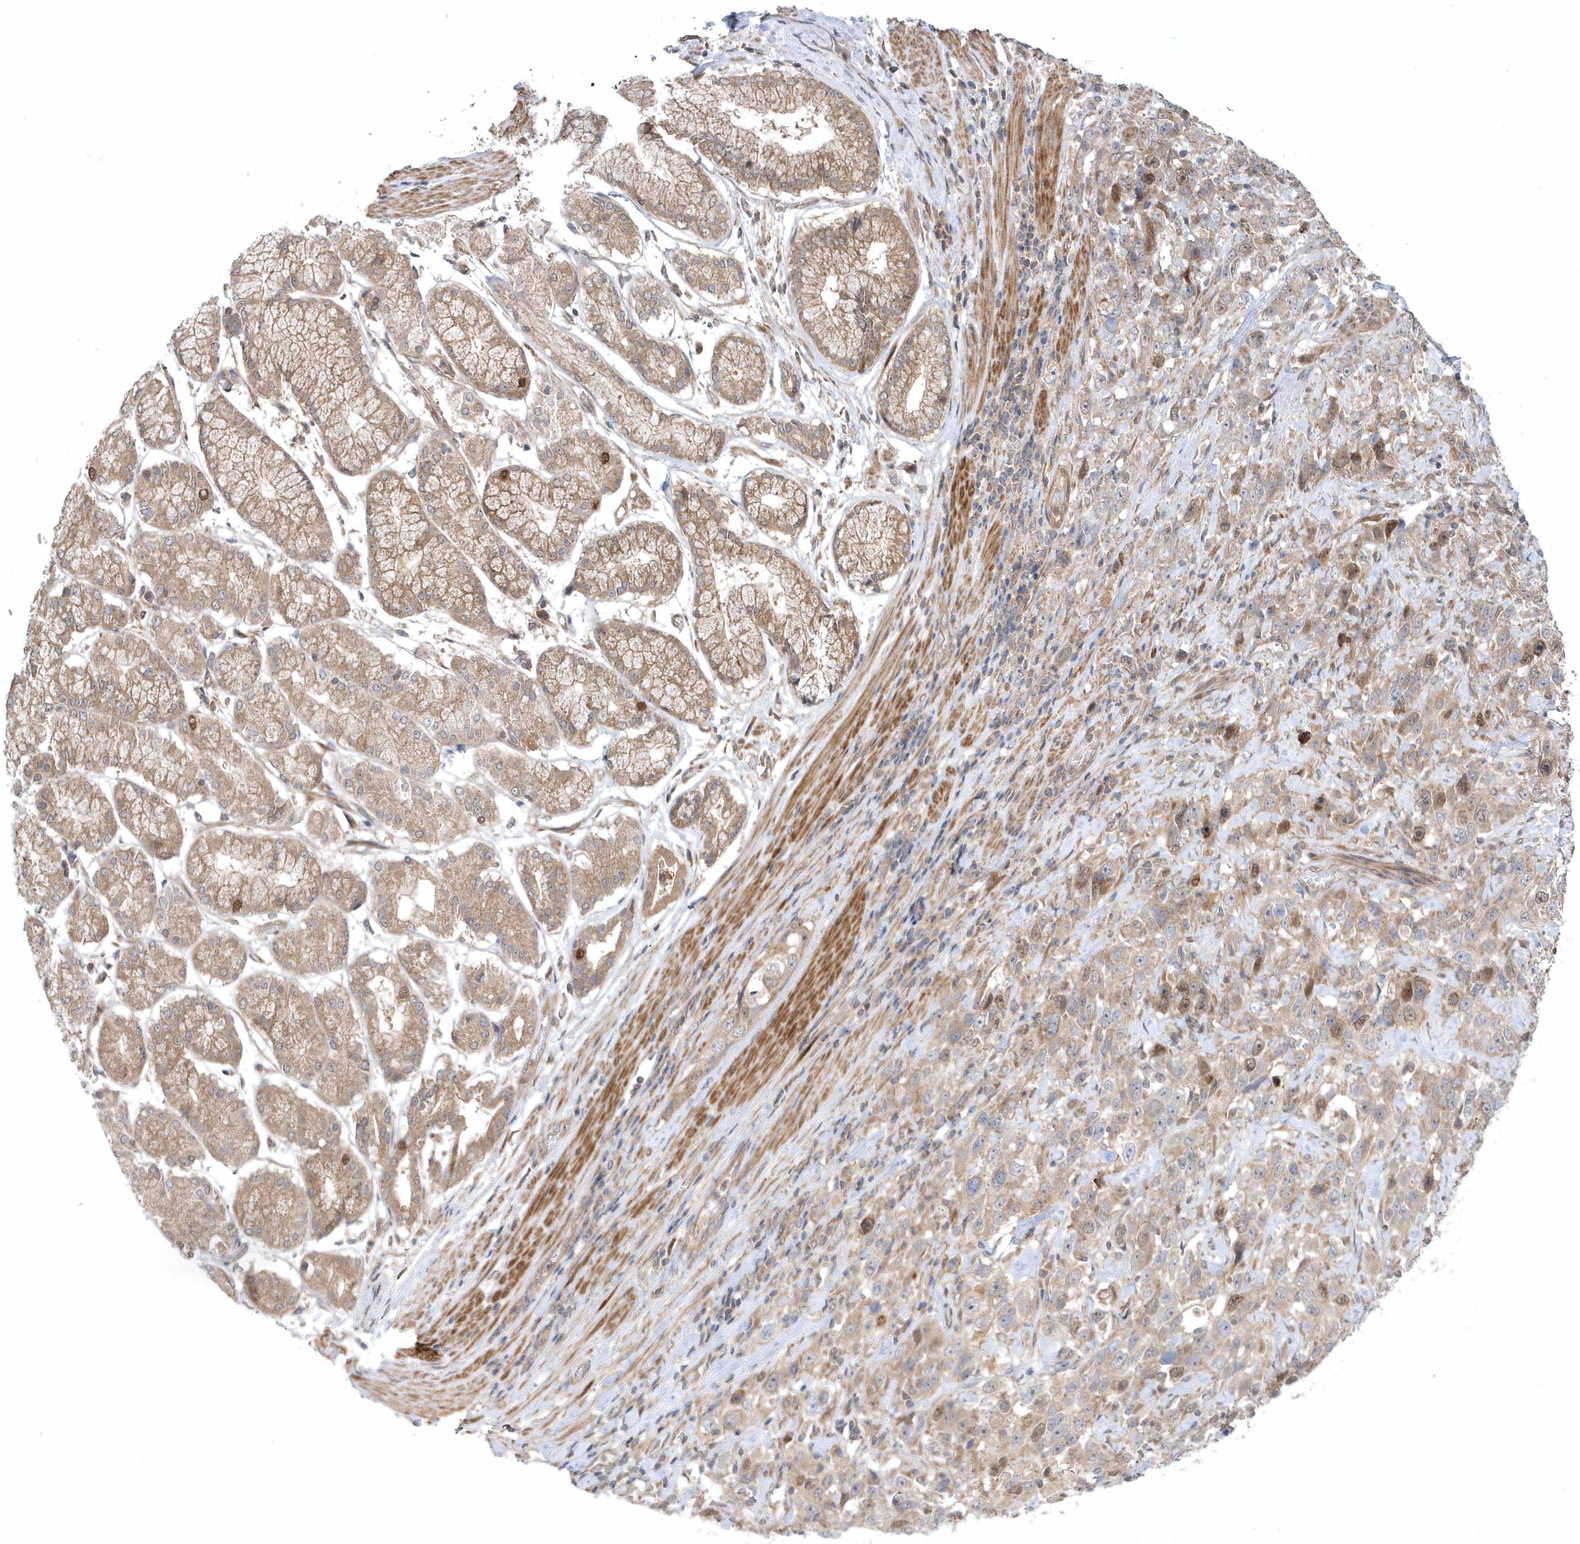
{"staining": {"intensity": "weak", "quantity": ">75%", "location": "cytoplasmic/membranous"}, "tissue": "stomach cancer", "cell_type": "Tumor cells", "image_type": "cancer", "snomed": [{"axis": "morphology", "description": "Normal tissue, NOS"}, {"axis": "morphology", "description": "Adenocarcinoma, NOS"}, {"axis": "topography", "description": "Lymph node"}, {"axis": "topography", "description": "Stomach"}], "caption": "IHC (DAB (3,3'-diaminobenzidine)) staining of stomach adenocarcinoma shows weak cytoplasmic/membranous protein staining in approximately >75% of tumor cells. Nuclei are stained in blue.", "gene": "MXI1", "patient": {"sex": "male", "age": 48}}